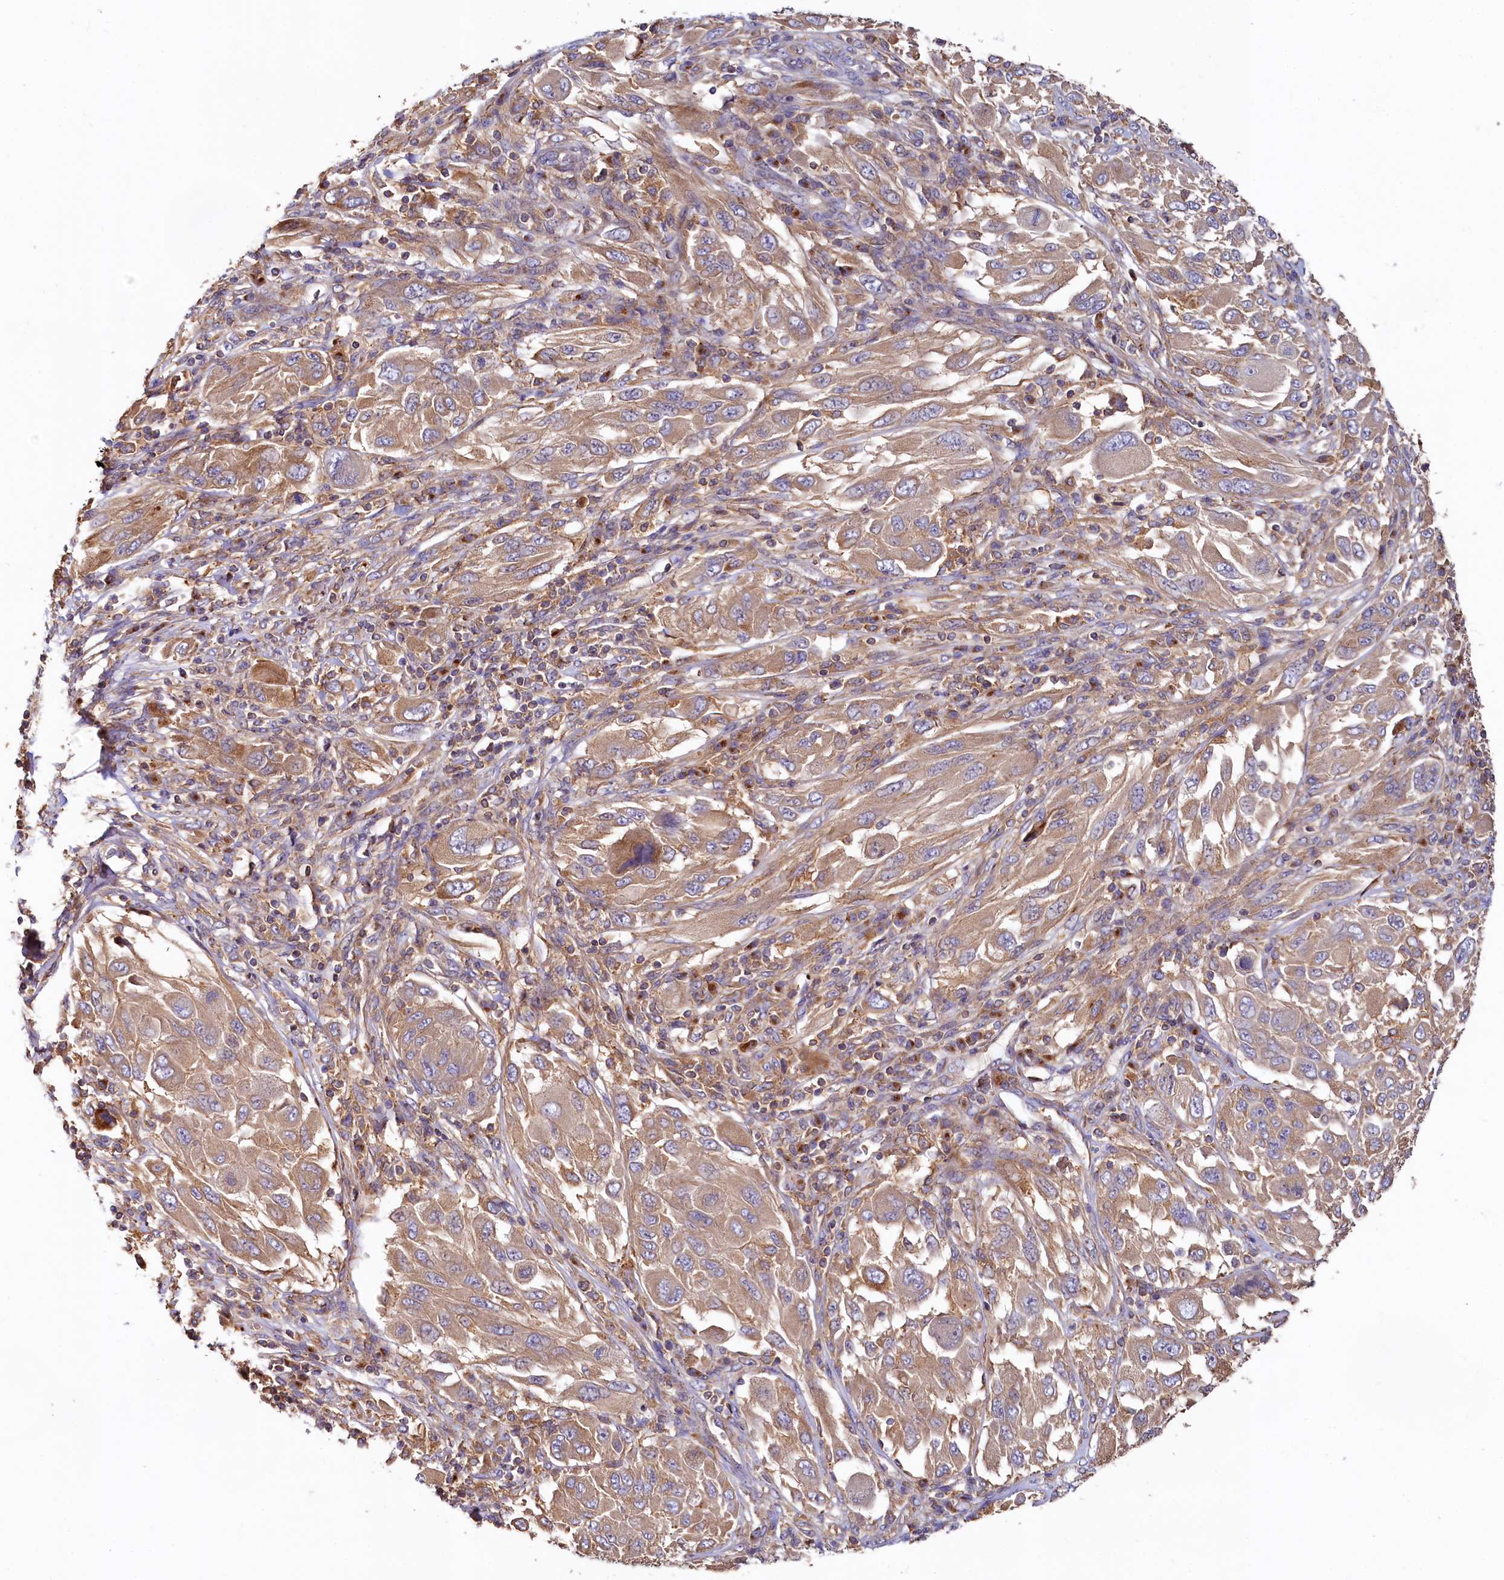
{"staining": {"intensity": "weak", "quantity": "25%-75%", "location": "cytoplasmic/membranous"}, "tissue": "melanoma", "cell_type": "Tumor cells", "image_type": "cancer", "snomed": [{"axis": "morphology", "description": "Malignant melanoma, NOS"}, {"axis": "topography", "description": "Skin"}], "caption": "The photomicrograph reveals a brown stain indicating the presence of a protein in the cytoplasmic/membranous of tumor cells in malignant melanoma.", "gene": "PPIP5K1", "patient": {"sex": "female", "age": 91}}